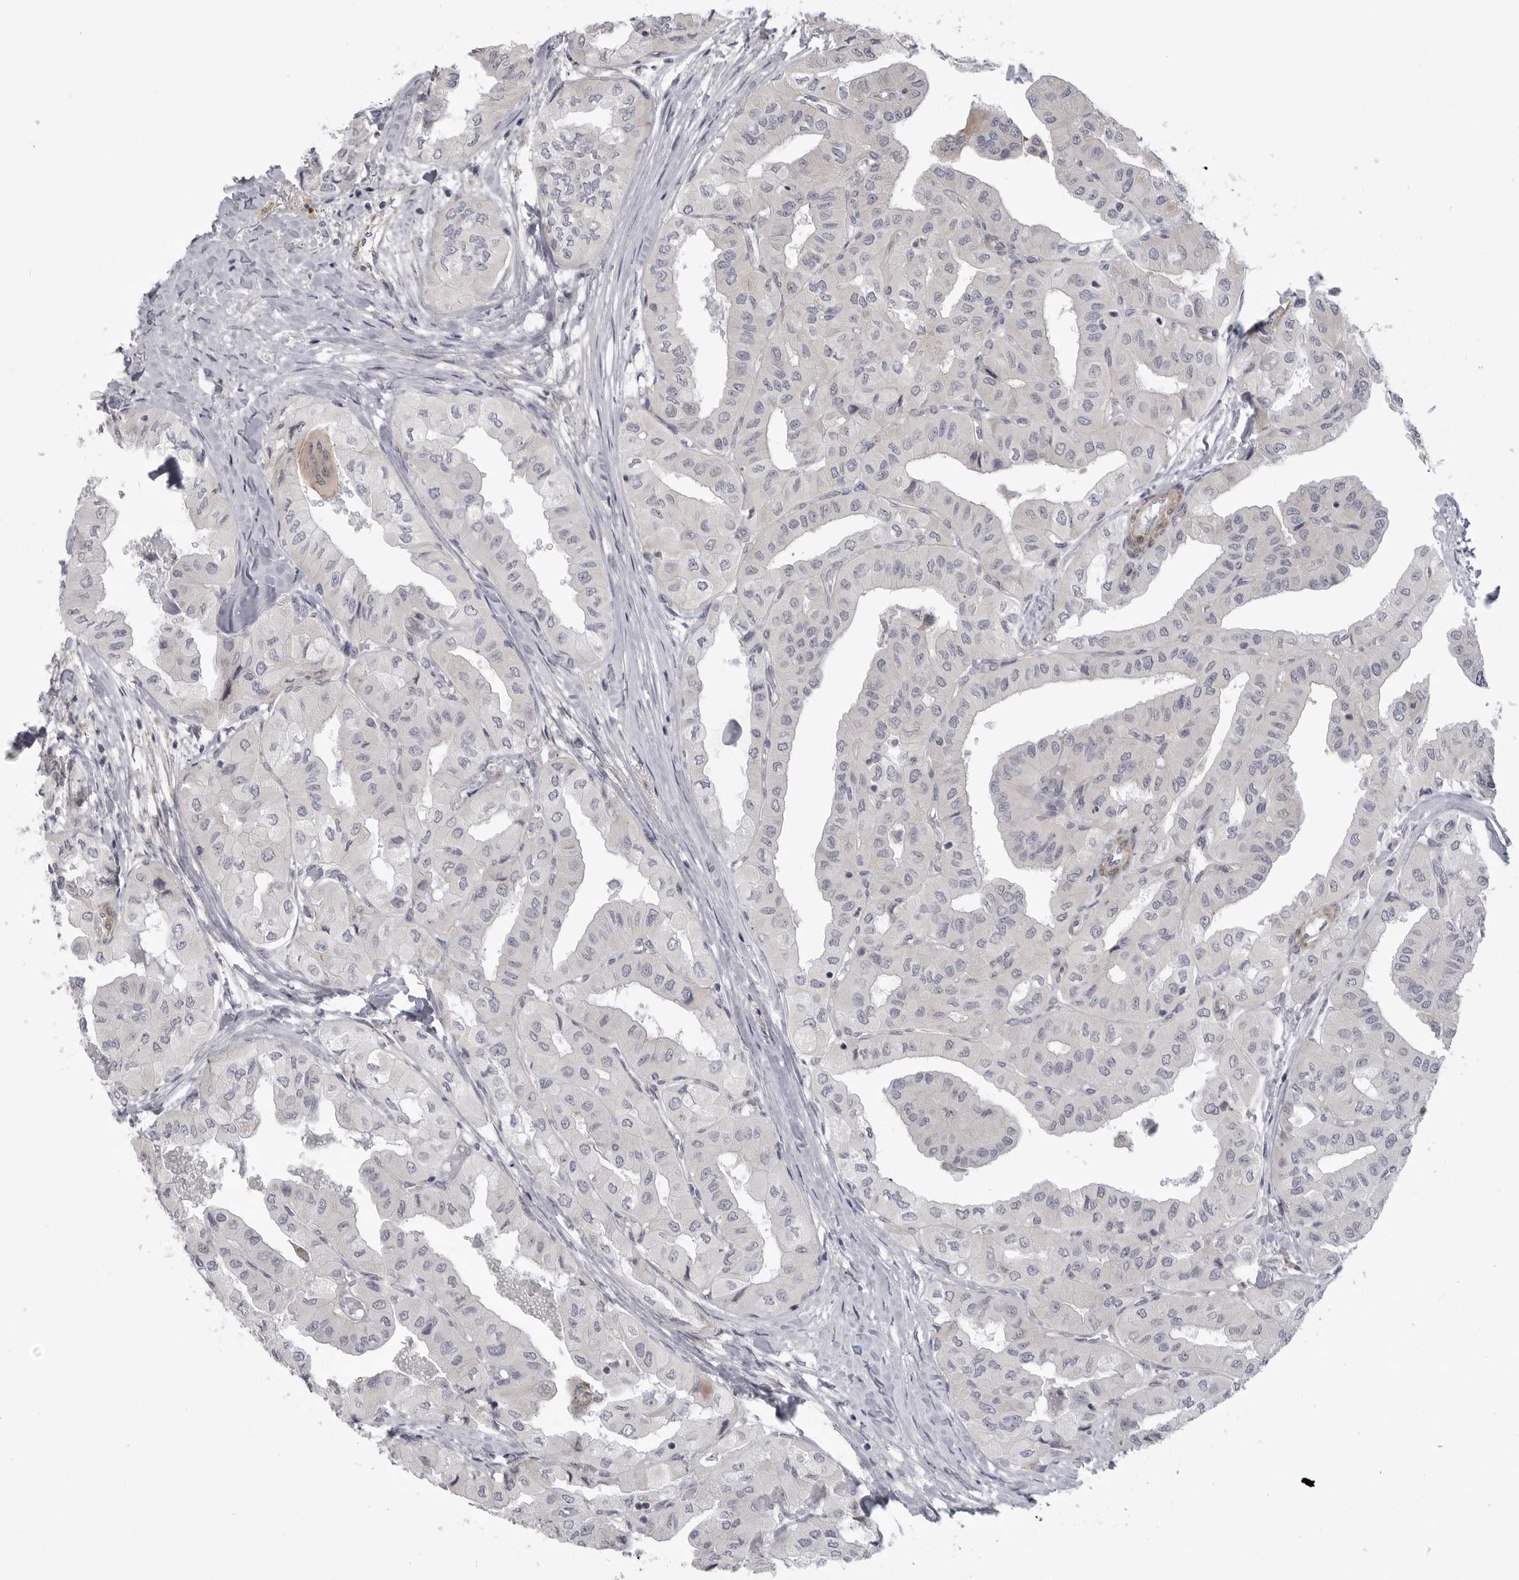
{"staining": {"intensity": "negative", "quantity": "none", "location": "none"}, "tissue": "thyroid cancer", "cell_type": "Tumor cells", "image_type": "cancer", "snomed": [{"axis": "morphology", "description": "Papillary adenocarcinoma, NOS"}, {"axis": "topography", "description": "Thyroid gland"}], "caption": "High magnification brightfield microscopy of thyroid papillary adenocarcinoma stained with DAB (3,3'-diaminobenzidine) (brown) and counterstained with hematoxylin (blue): tumor cells show no significant expression.", "gene": "SCP2", "patient": {"sex": "female", "age": 59}}